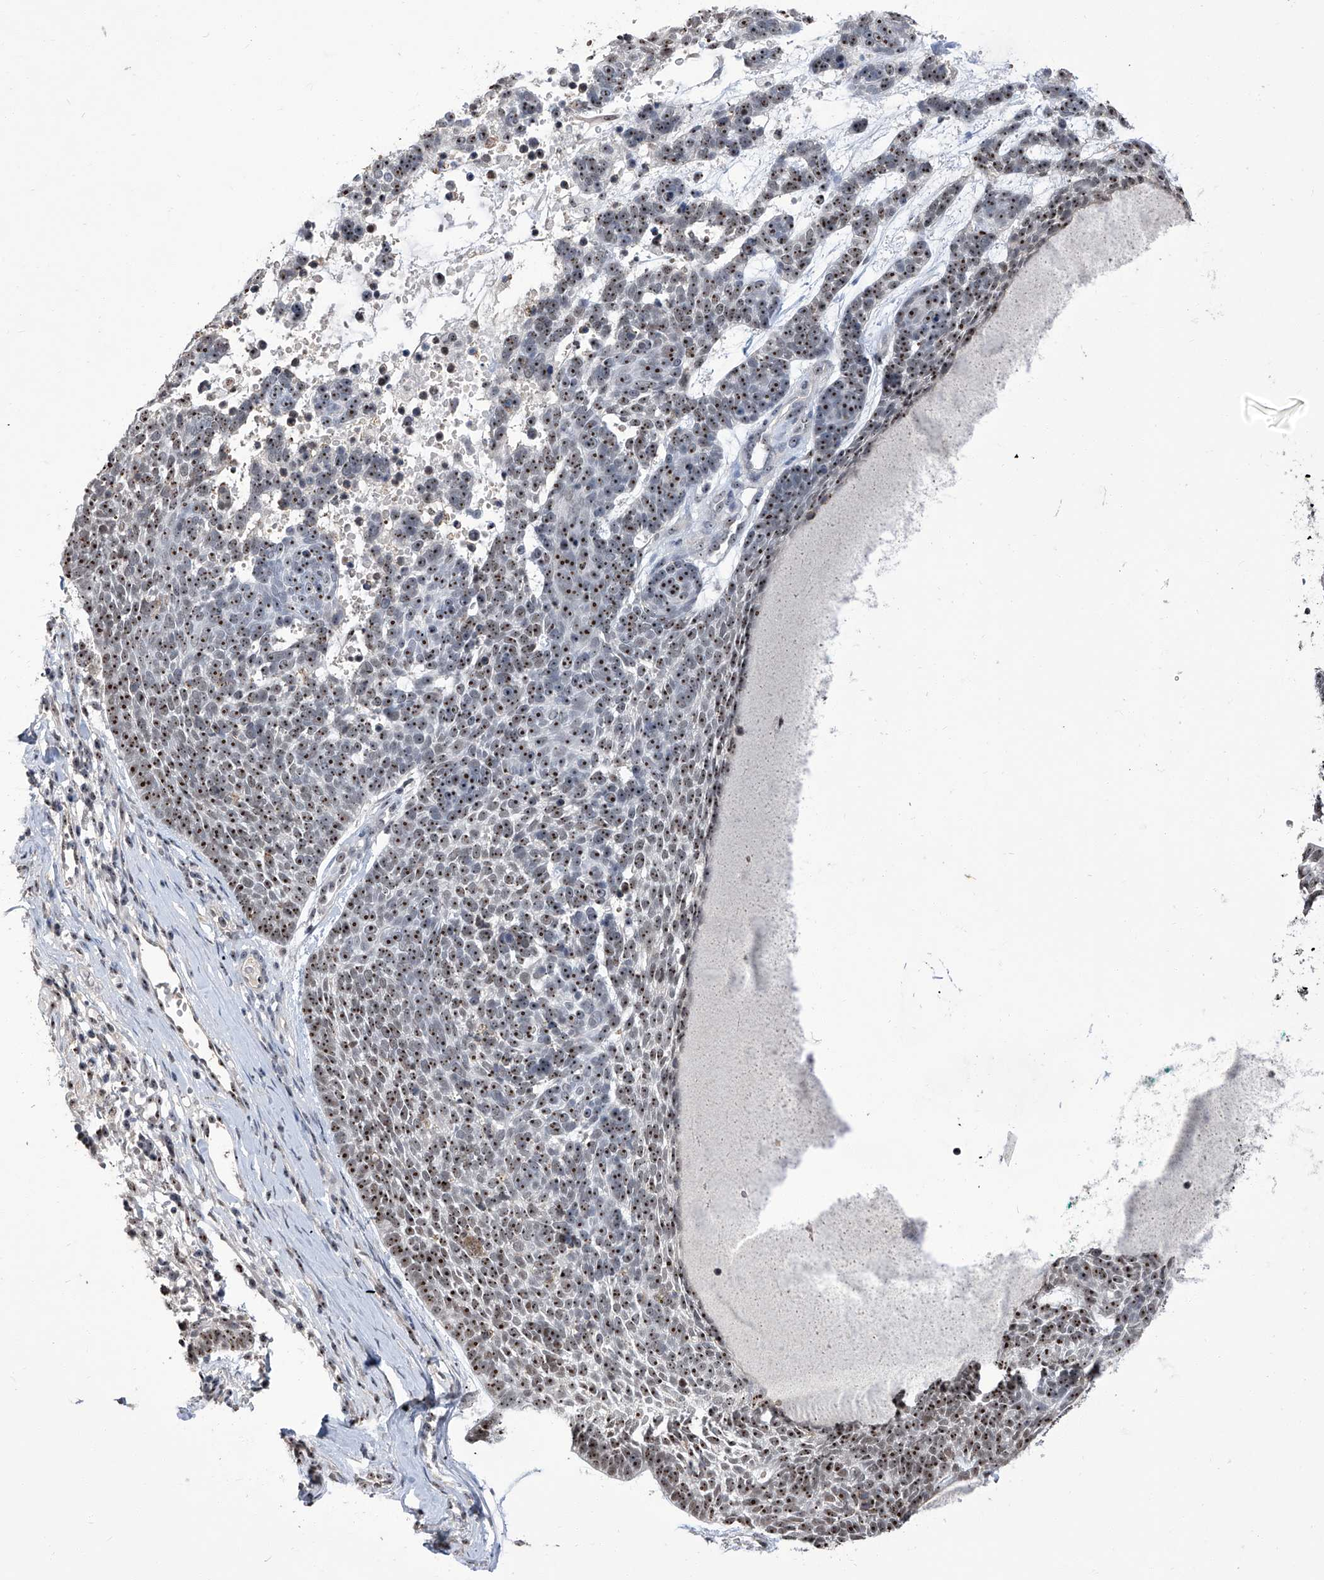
{"staining": {"intensity": "moderate", "quantity": ">75%", "location": "nuclear"}, "tissue": "skin cancer", "cell_type": "Tumor cells", "image_type": "cancer", "snomed": [{"axis": "morphology", "description": "Basal cell carcinoma"}, {"axis": "topography", "description": "Skin"}], "caption": "A histopathology image of skin basal cell carcinoma stained for a protein exhibits moderate nuclear brown staining in tumor cells. The staining is performed using DAB brown chromogen to label protein expression. The nuclei are counter-stained blue using hematoxylin.", "gene": "CMTR1", "patient": {"sex": "female", "age": 81}}